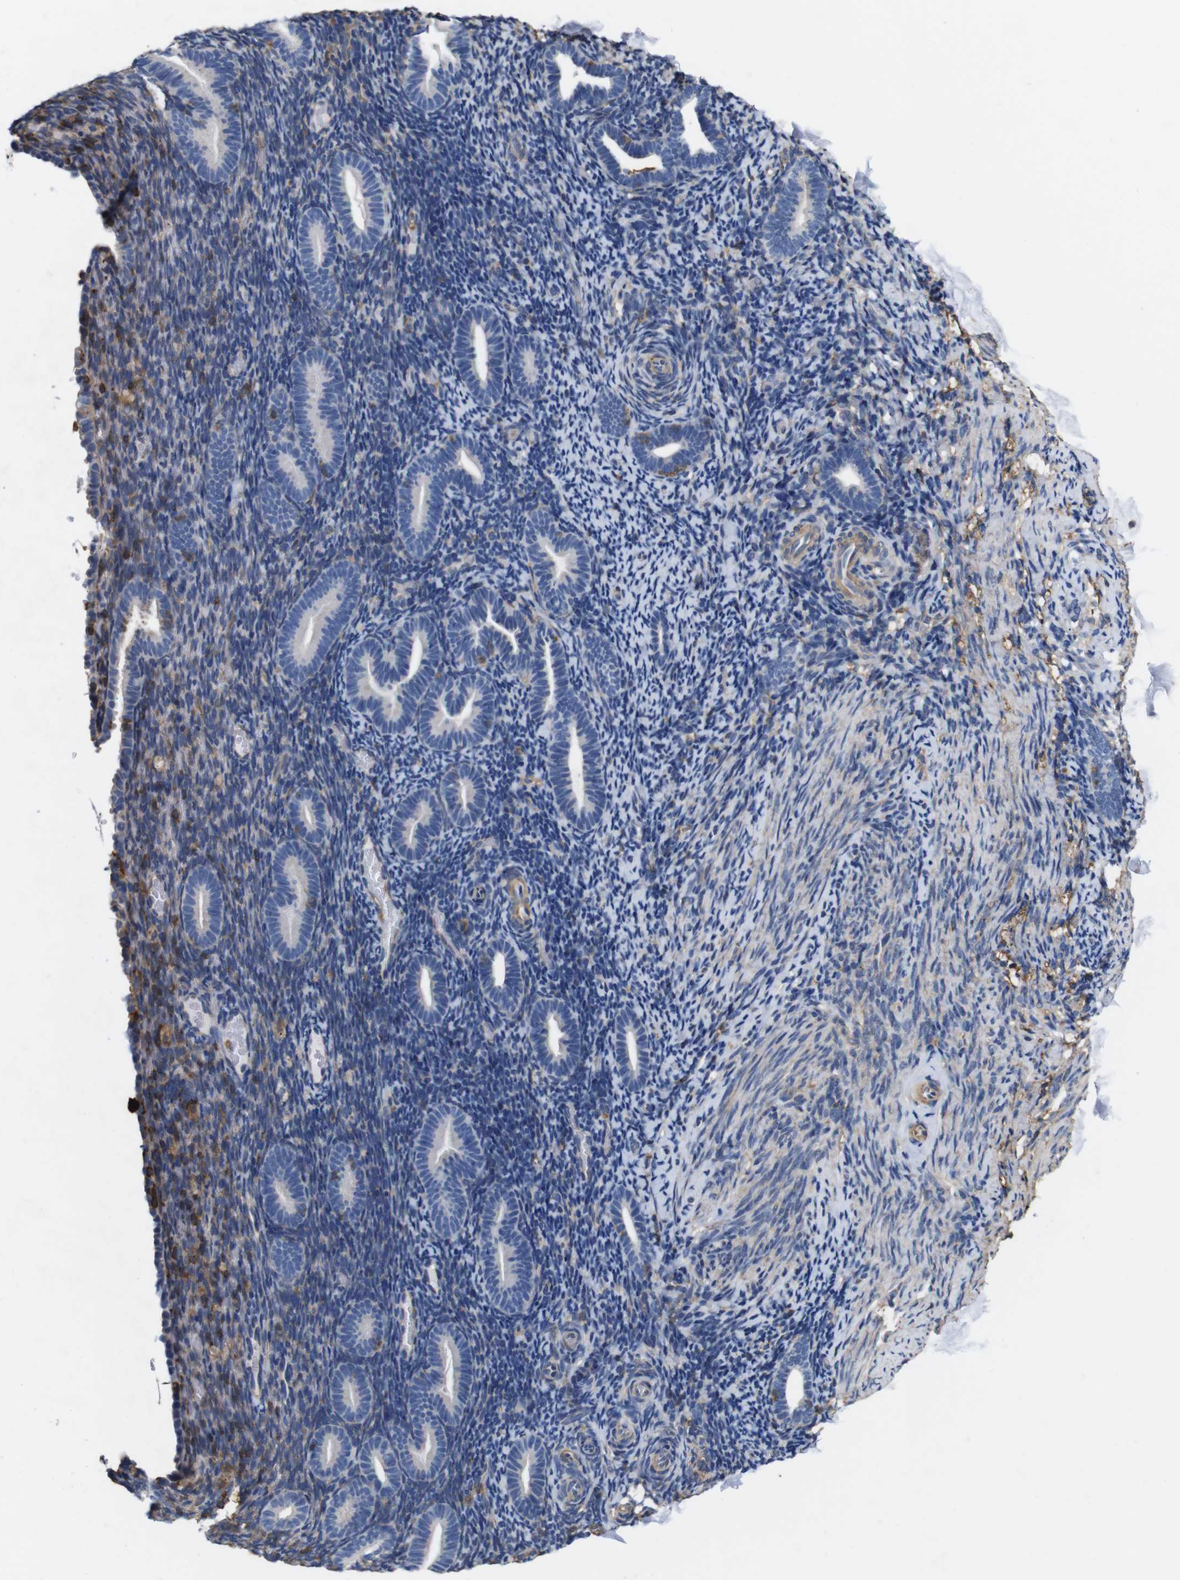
{"staining": {"intensity": "moderate", "quantity": "25%-75%", "location": "cytoplasmic/membranous"}, "tissue": "endometrium", "cell_type": "Cells in endometrial stroma", "image_type": "normal", "snomed": [{"axis": "morphology", "description": "Normal tissue, NOS"}, {"axis": "topography", "description": "Endometrium"}], "caption": "Immunohistochemical staining of benign human endometrium exhibits medium levels of moderate cytoplasmic/membranous staining in about 25%-75% of cells in endometrial stroma.", "gene": "PI4KA", "patient": {"sex": "female", "age": 51}}